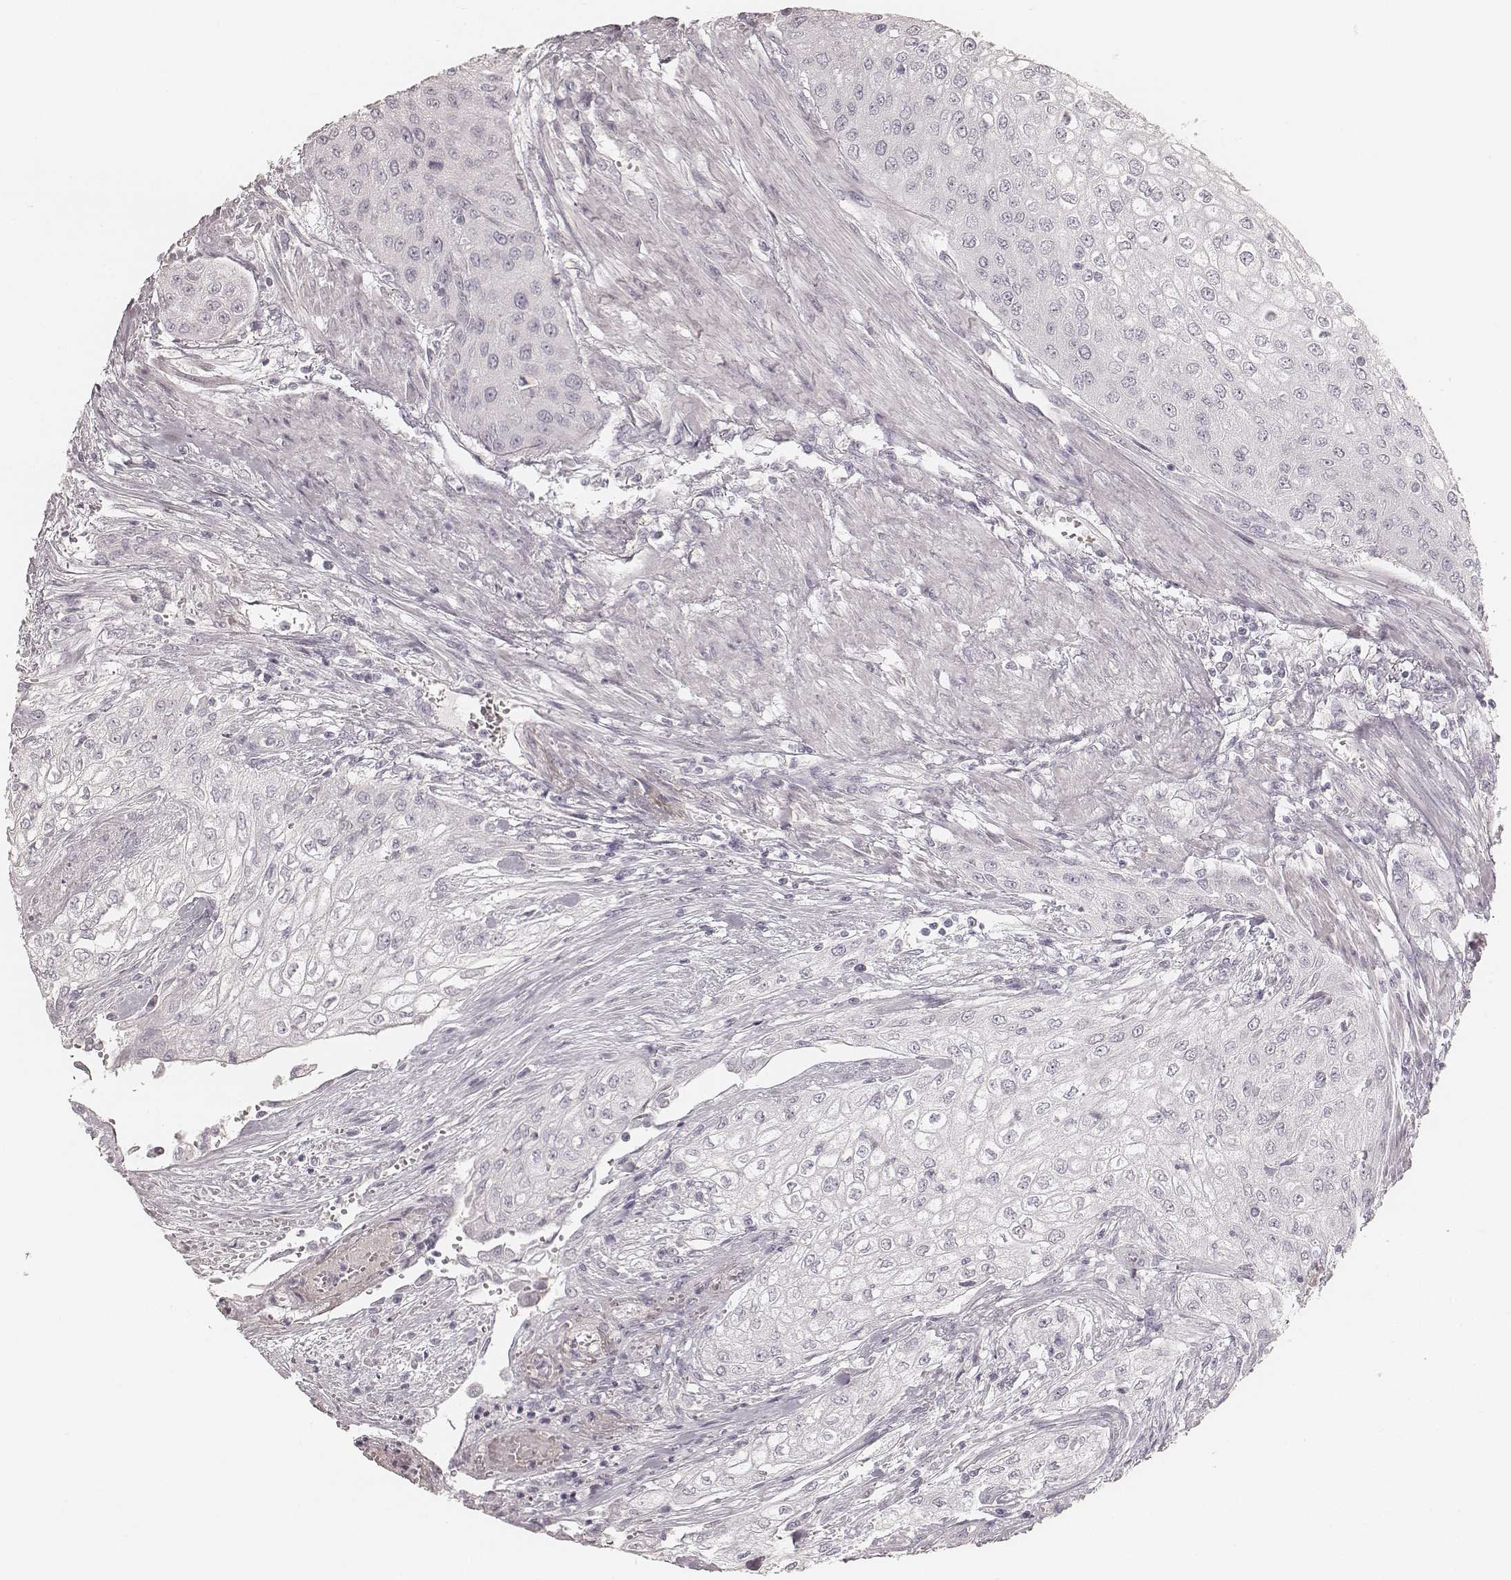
{"staining": {"intensity": "negative", "quantity": "none", "location": "none"}, "tissue": "urothelial cancer", "cell_type": "Tumor cells", "image_type": "cancer", "snomed": [{"axis": "morphology", "description": "Urothelial carcinoma, High grade"}, {"axis": "topography", "description": "Urinary bladder"}], "caption": "Immunohistochemical staining of human urothelial carcinoma (high-grade) reveals no significant staining in tumor cells. (Stains: DAB IHC with hematoxylin counter stain, Microscopy: brightfield microscopy at high magnification).", "gene": "KRT31", "patient": {"sex": "male", "age": 62}}